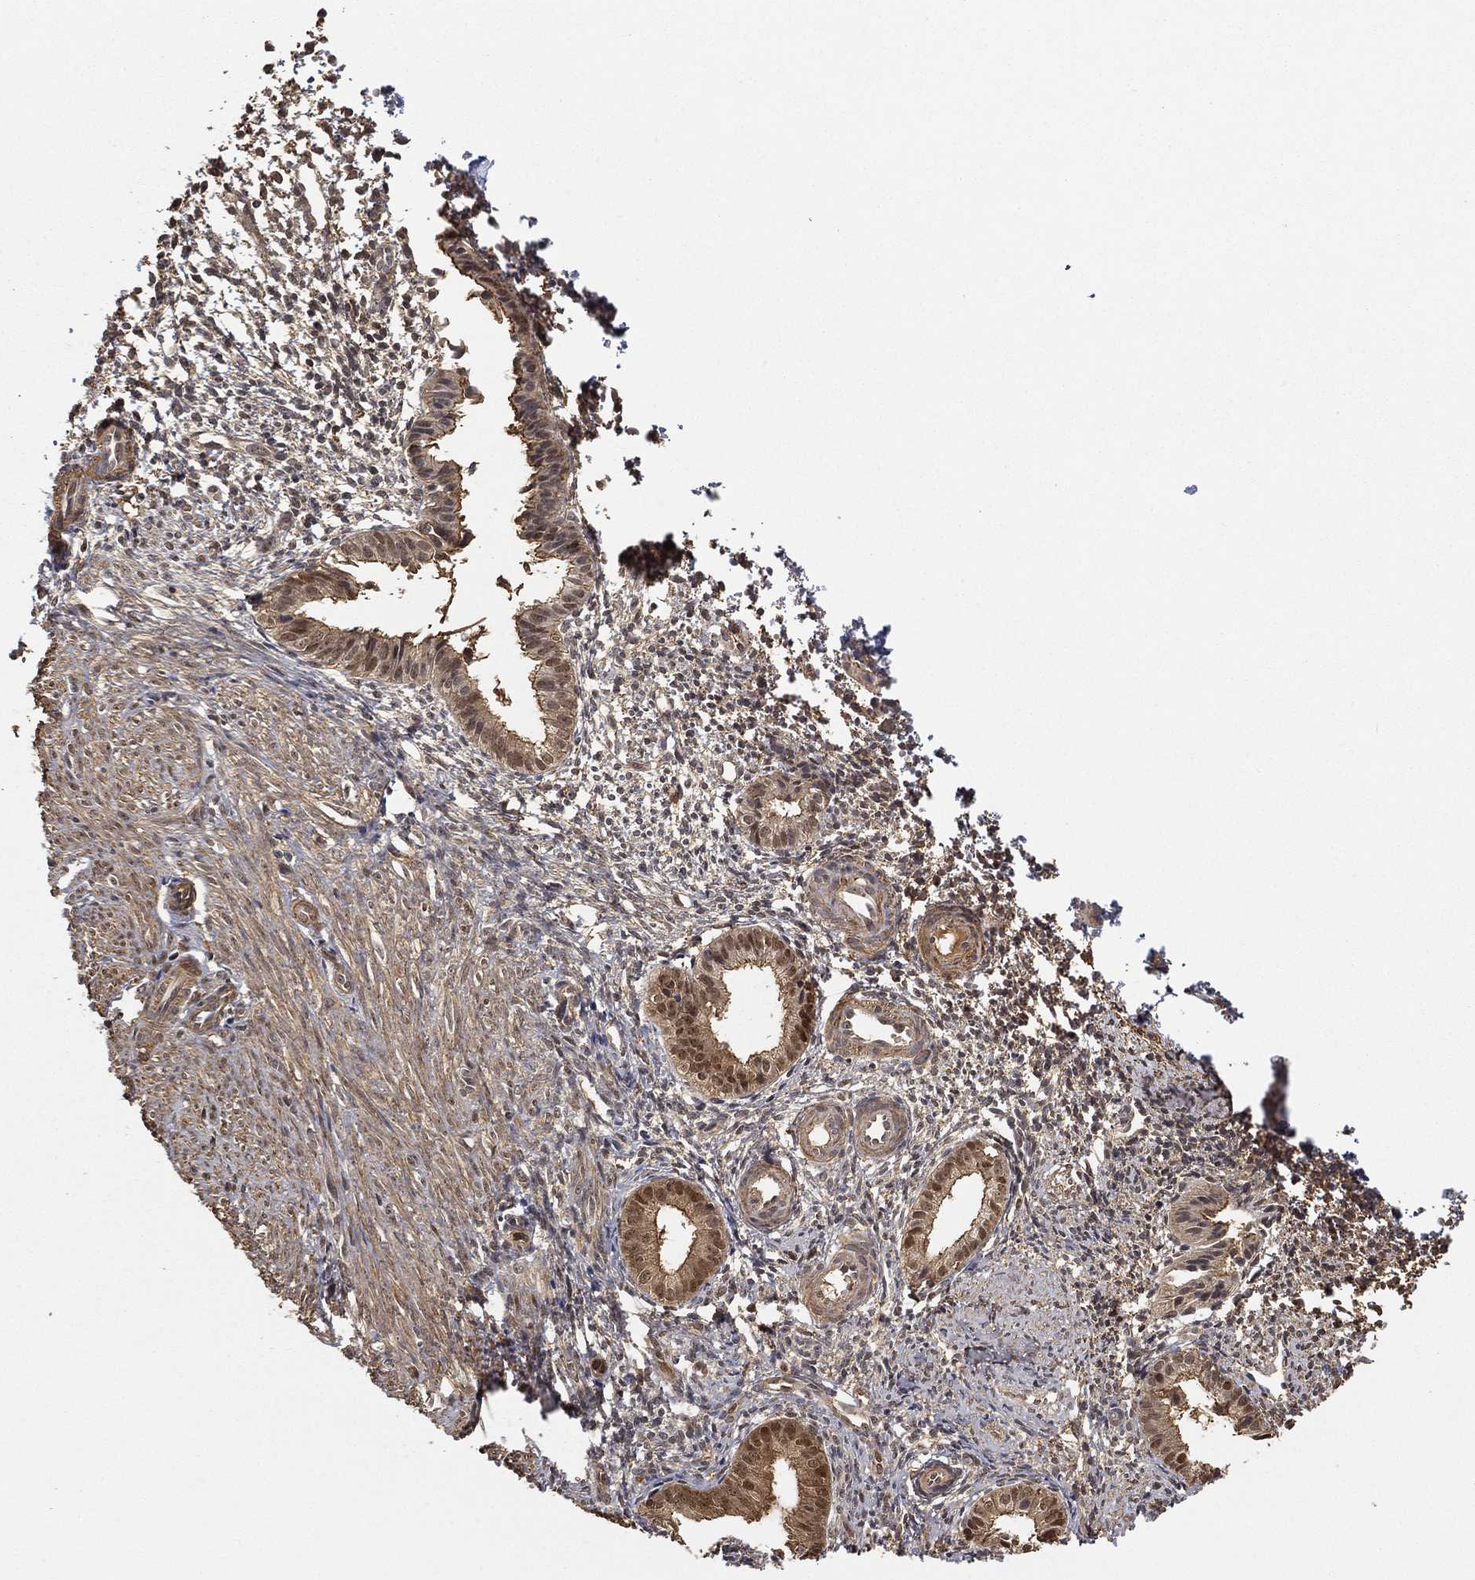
{"staining": {"intensity": "negative", "quantity": "none", "location": "none"}, "tissue": "endometrium", "cell_type": "Cells in endometrial stroma", "image_type": "normal", "snomed": [{"axis": "morphology", "description": "Normal tissue, NOS"}, {"axis": "topography", "description": "Endometrium"}], "caption": "Immunohistochemistry (IHC) of unremarkable endometrium reveals no positivity in cells in endometrial stroma.", "gene": "CRYL1", "patient": {"sex": "female", "age": 47}}